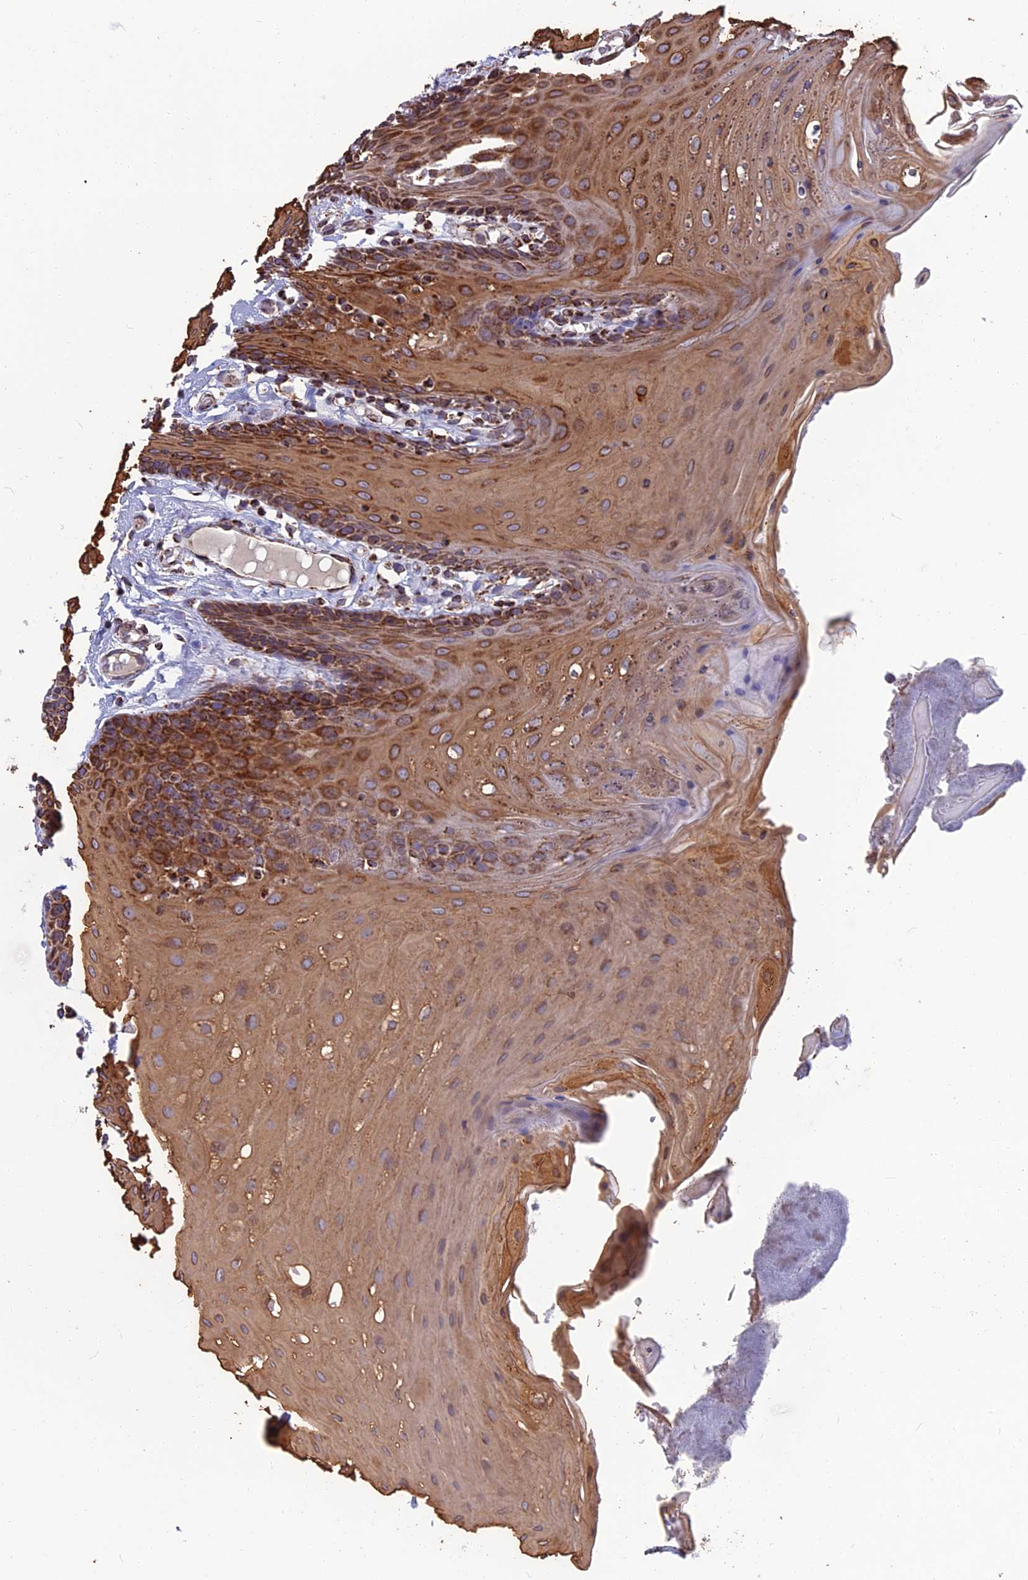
{"staining": {"intensity": "moderate", "quantity": ">75%", "location": "cytoplasmic/membranous"}, "tissue": "oral mucosa", "cell_type": "Squamous epithelial cells", "image_type": "normal", "snomed": [{"axis": "morphology", "description": "Normal tissue, NOS"}, {"axis": "morphology", "description": "Squamous cell carcinoma, NOS"}, {"axis": "topography", "description": "Skeletal muscle"}, {"axis": "topography", "description": "Oral tissue"}, {"axis": "topography", "description": "Salivary gland"}, {"axis": "topography", "description": "Head-Neck"}], "caption": "Brown immunohistochemical staining in unremarkable human oral mucosa reveals moderate cytoplasmic/membranous positivity in about >75% of squamous epithelial cells.", "gene": "CS", "patient": {"sex": "male", "age": 54}}